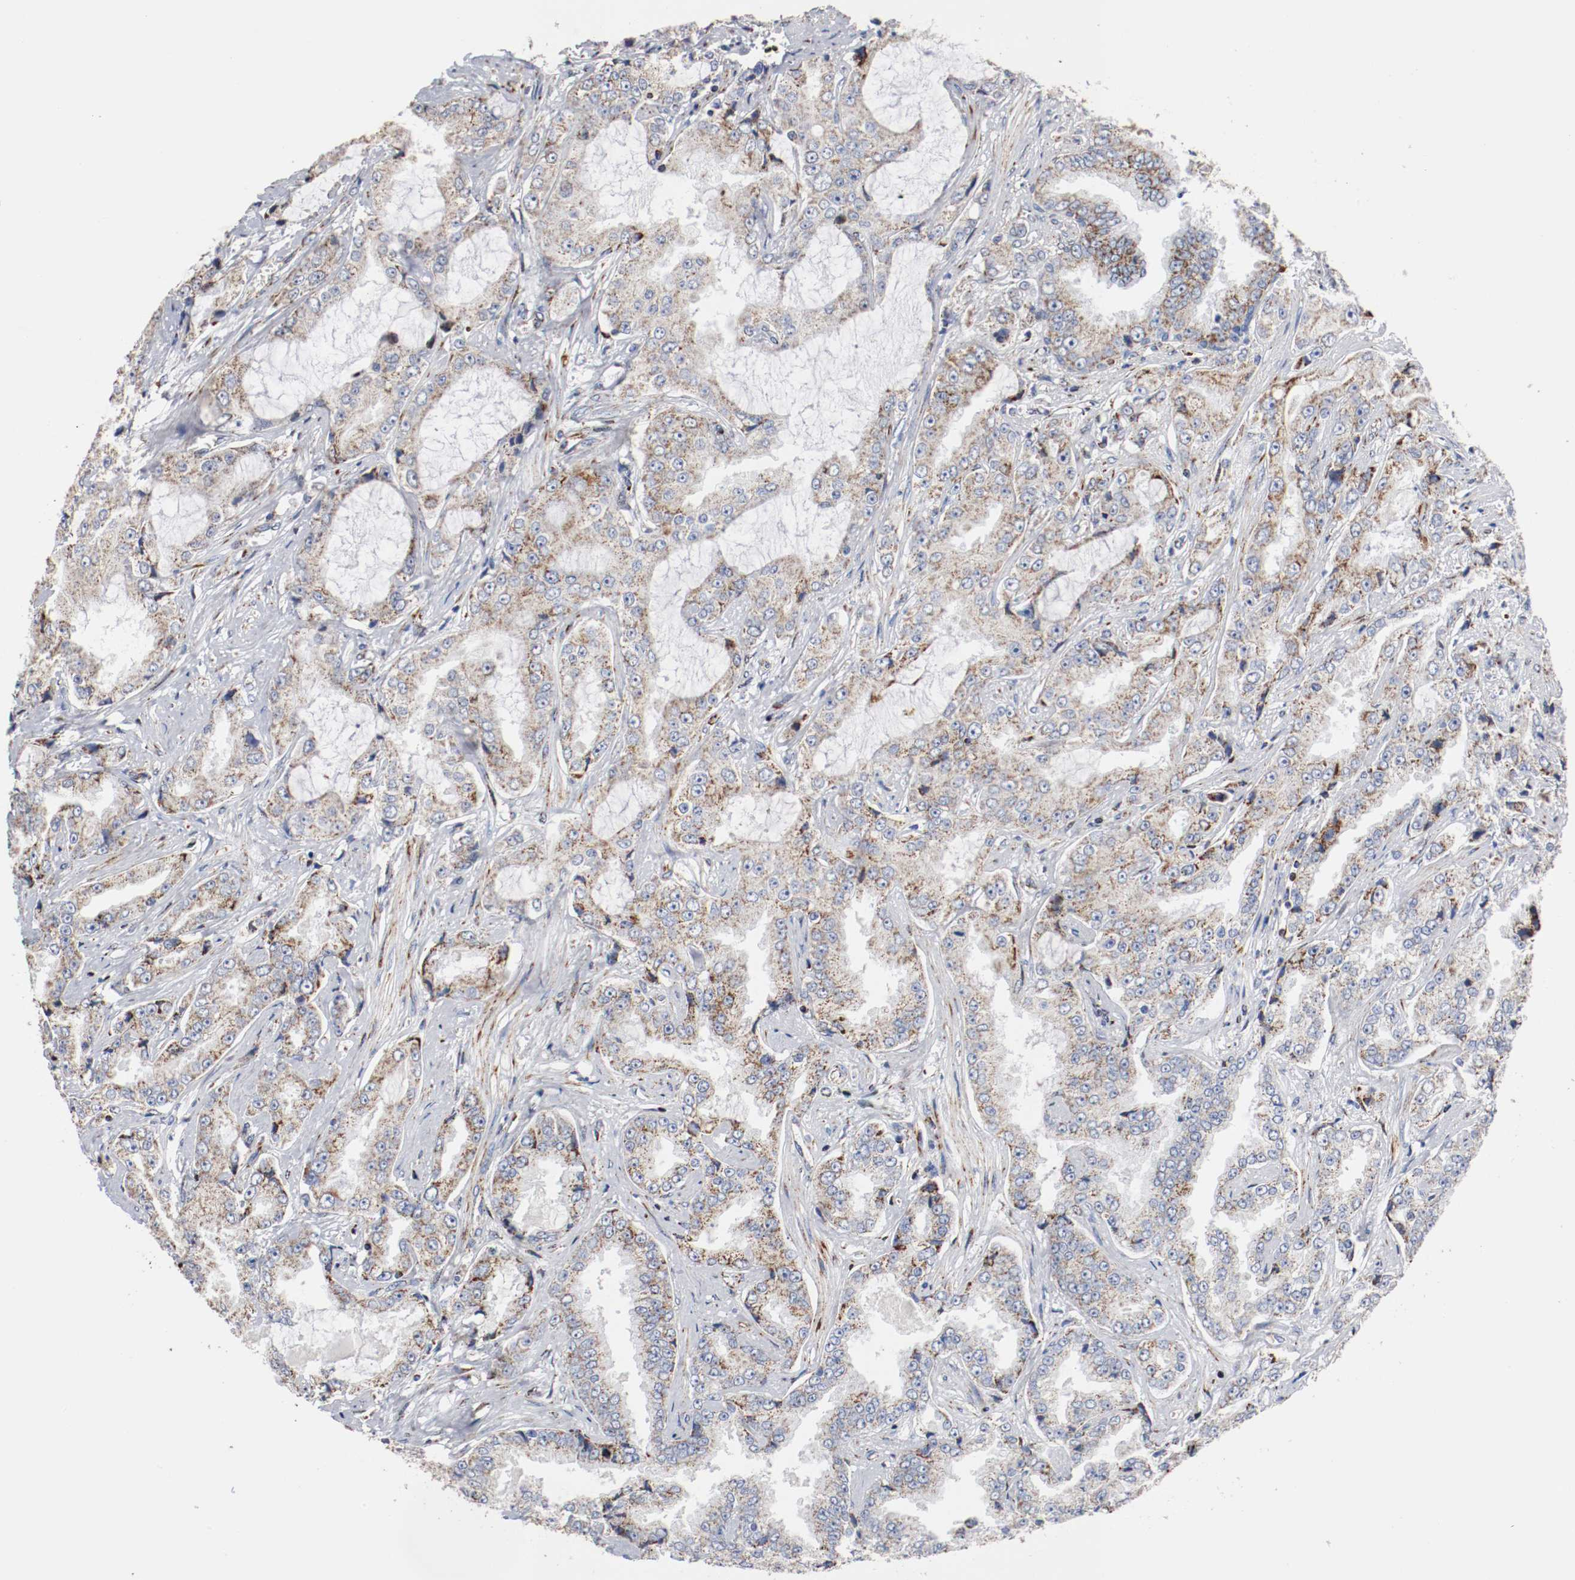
{"staining": {"intensity": "moderate", "quantity": "25%-75%", "location": "cytoplasmic/membranous"}, "tissue": "prostate cancer", "cell_type": "Tumor cells", "image_type": "cancer", "snomed": [{"axis": "morphology", "description": "Adenocarcinoma, High grade"}, {"axis": "topography", "description": "Prostate"}], "caption": "IHC (DAB) staining of high-grade adenocarcinoma (prostate) exhibits moderate cytoplasmic/membranous protein positivity in about 25%-75% of tumor cells.", "gene": "TUBD1", "patient": {"sex": "male", "age": 73}}